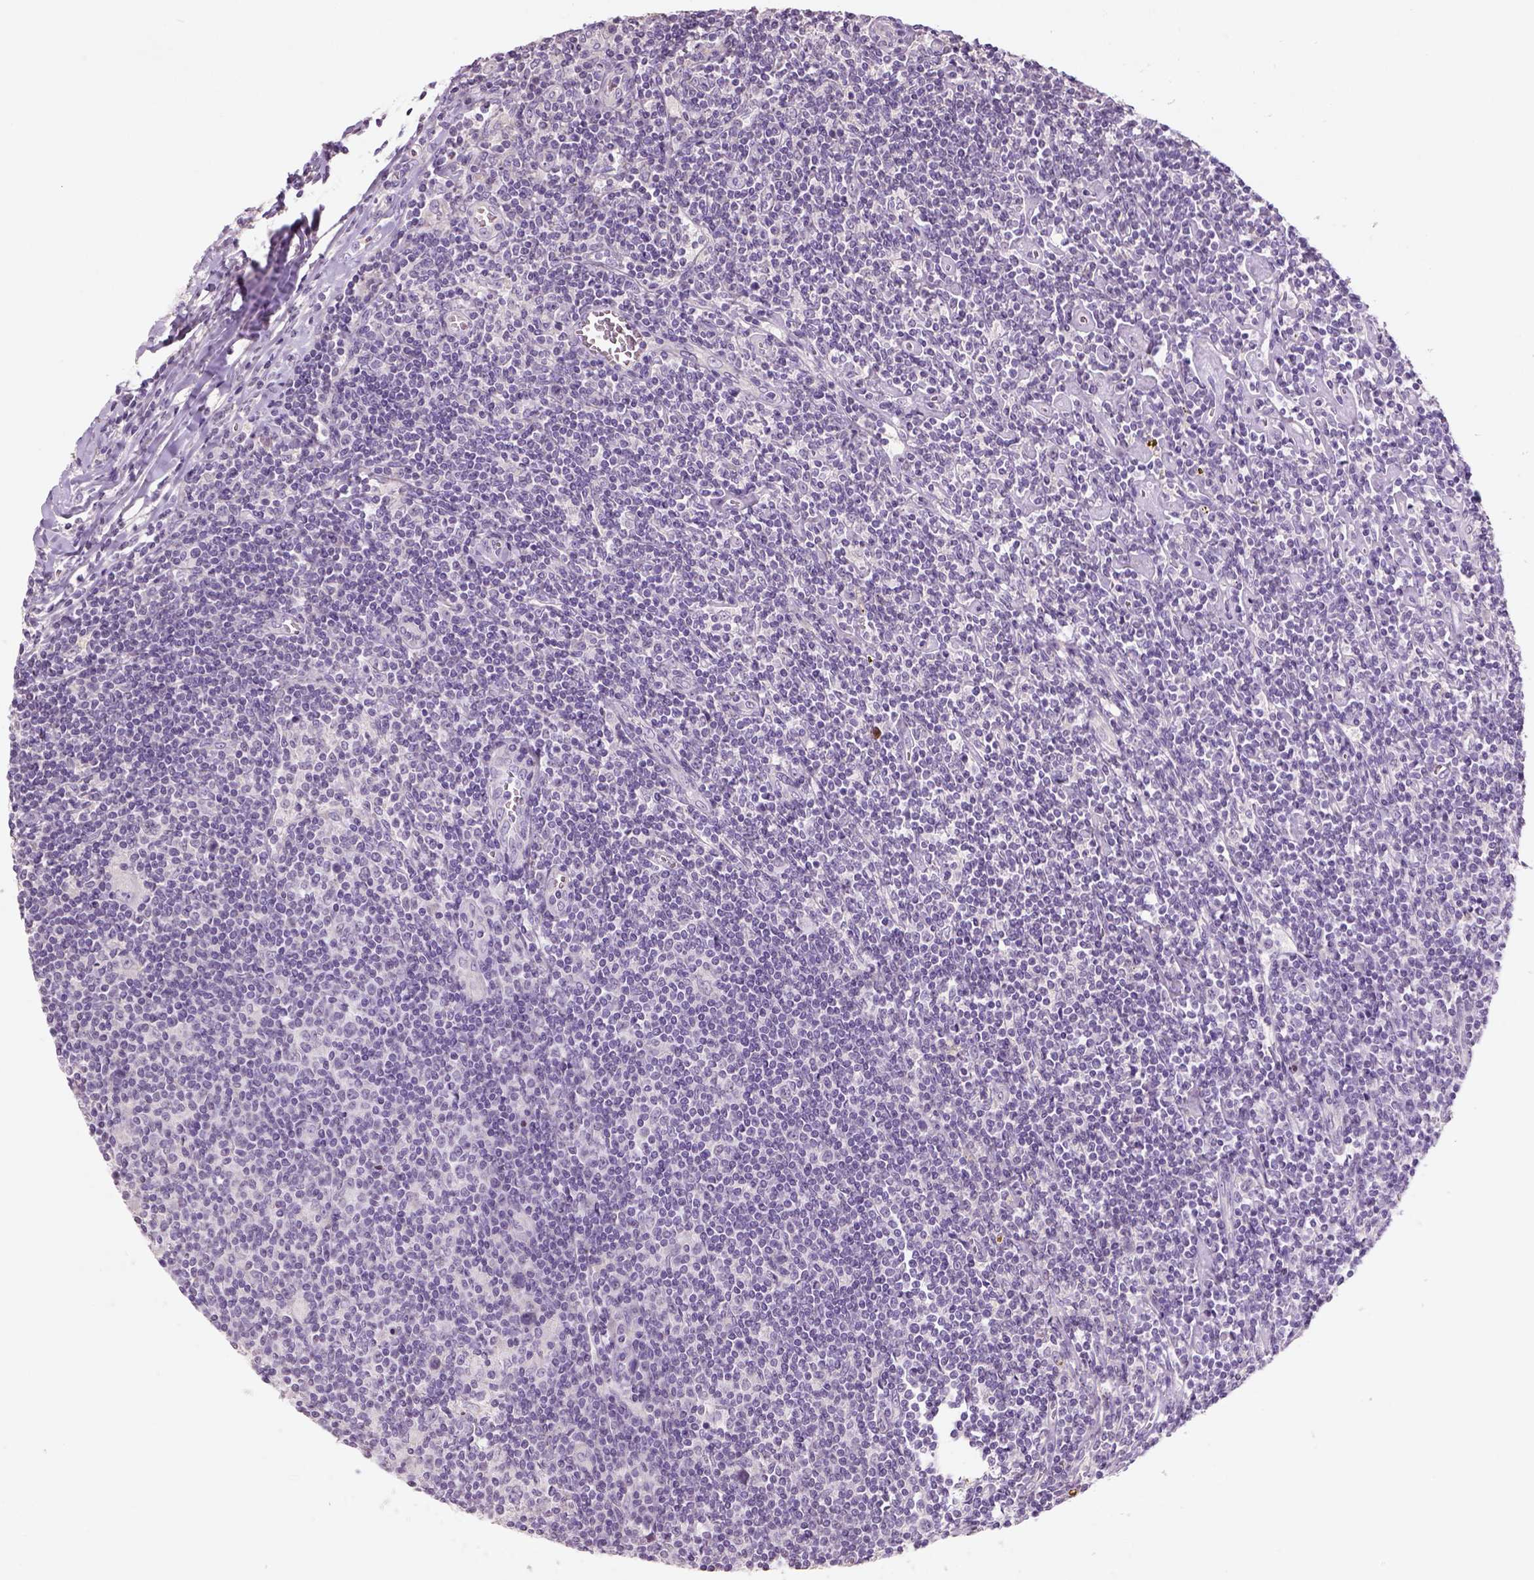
{"staining": {"intensity": "negative", "quantity": "none", "location": "none"}, "tissue": "lymphoma", "cell_type": "Tumor cells", "image_type": "cancer", "snomed": [{"axis": "morphology", "description": "Hodgkin's disease, NOS"}, {"axis": "topography", "description": "Lymph node"}], "caption": "Hodgkin's disease was stained to show a protein in brown. There is no significant staining in tumor cells.", "gene": "NUDT6", "patient": {"sex": "male", "age": 40}}